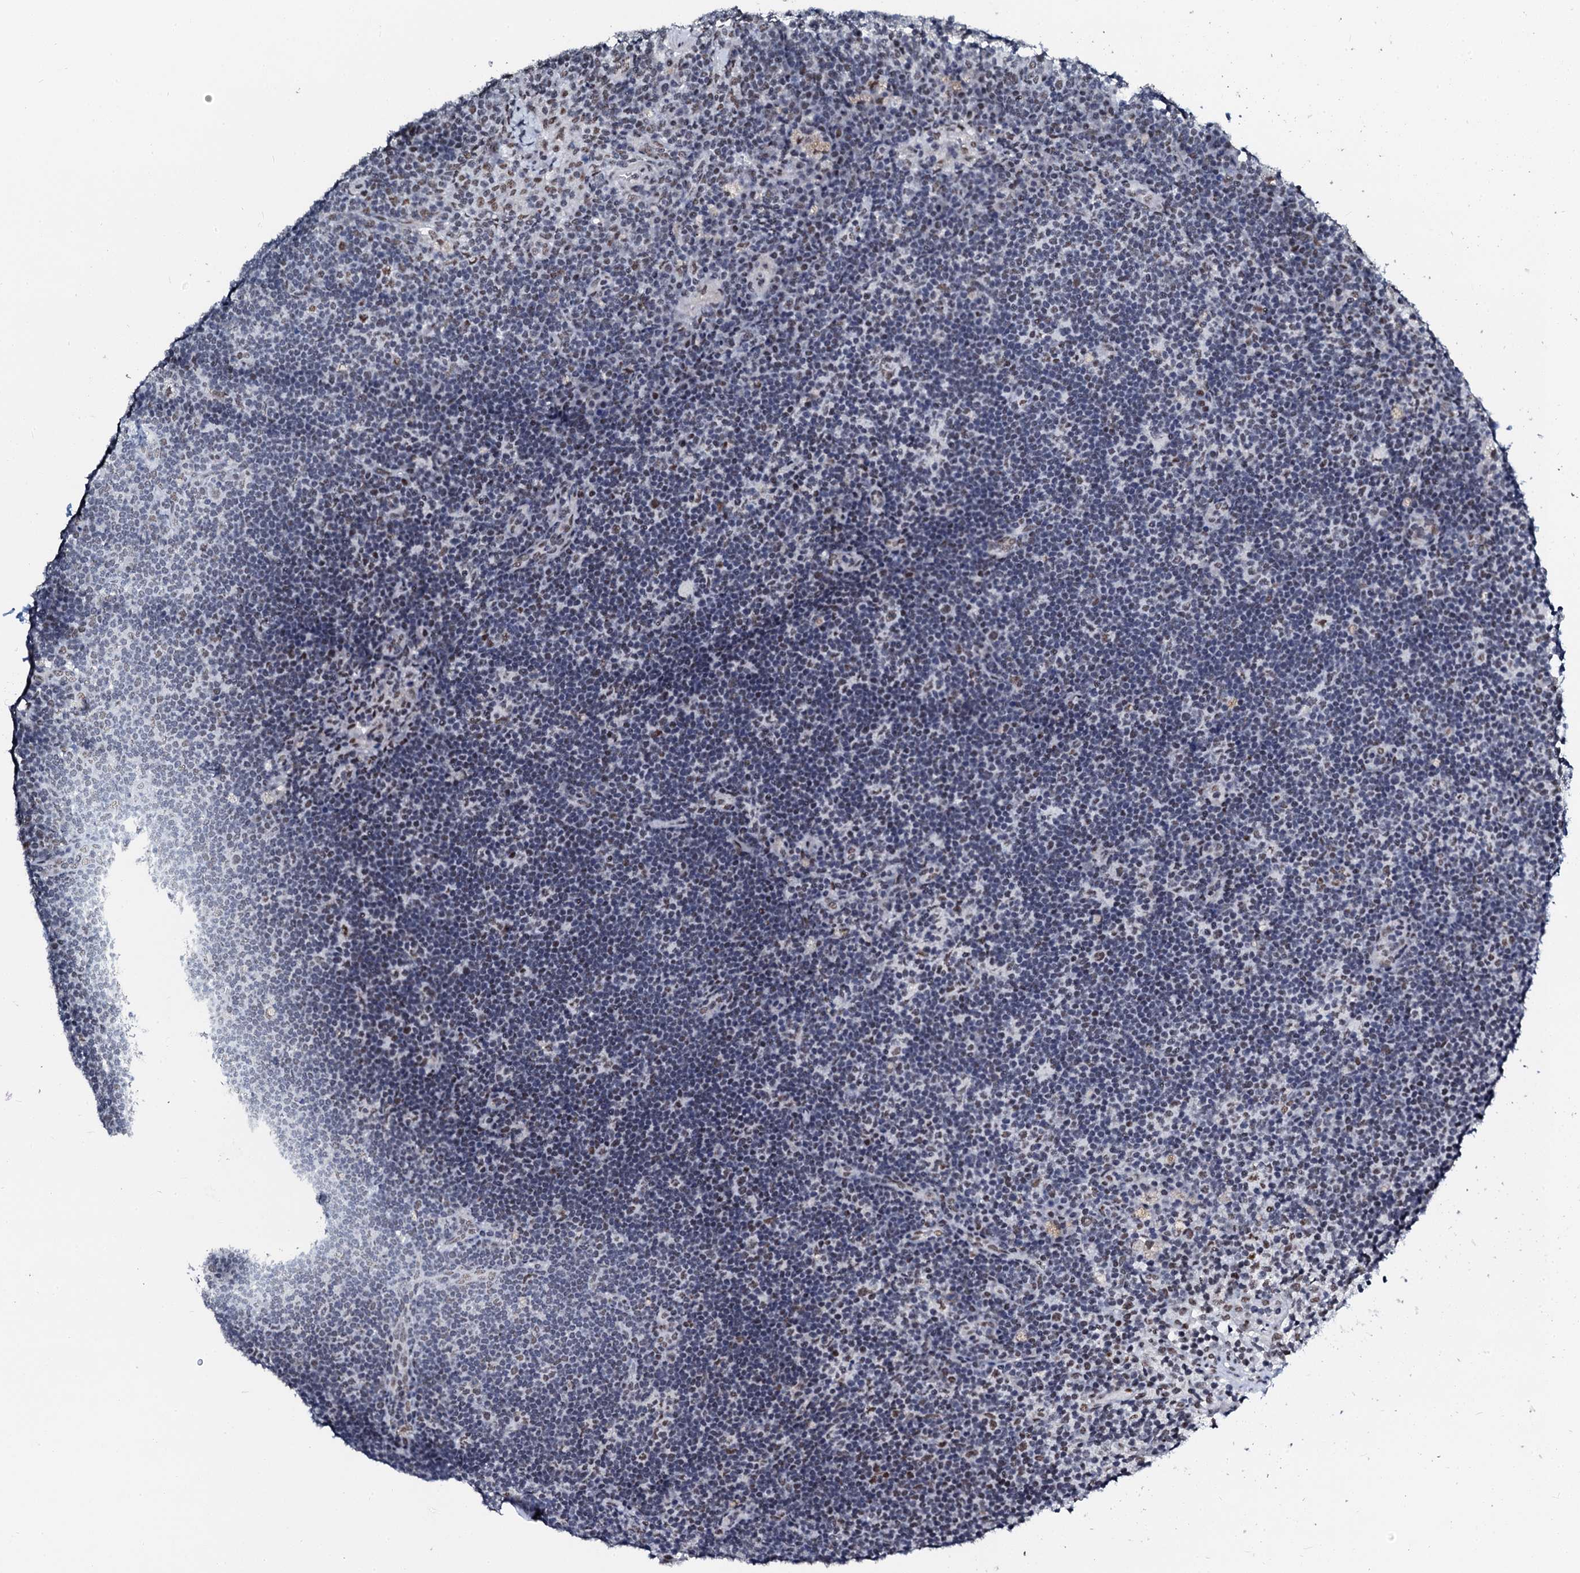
{"staining": {"intensity": "moderate", "quantity": ">75%", "location": "nuclear"}, "tissue": "lymph node", "cell_type": "Germinal center cells", "image_type": "normal", "snomed": [{"axis": "morphology", "description": "Normal tissue, NOS"}, {"axis": "topography", "description": "Lymph node"}], "caption": "Immunohistochemistry (DAB) staining of benign human lymph node displays moderate nuclear protein expression in about >75% of germinal center cells. (IHC, brightfield microscopy, high magnification).", "gene": "SLTM", "patient": {"sex": "female", "age": 70}}